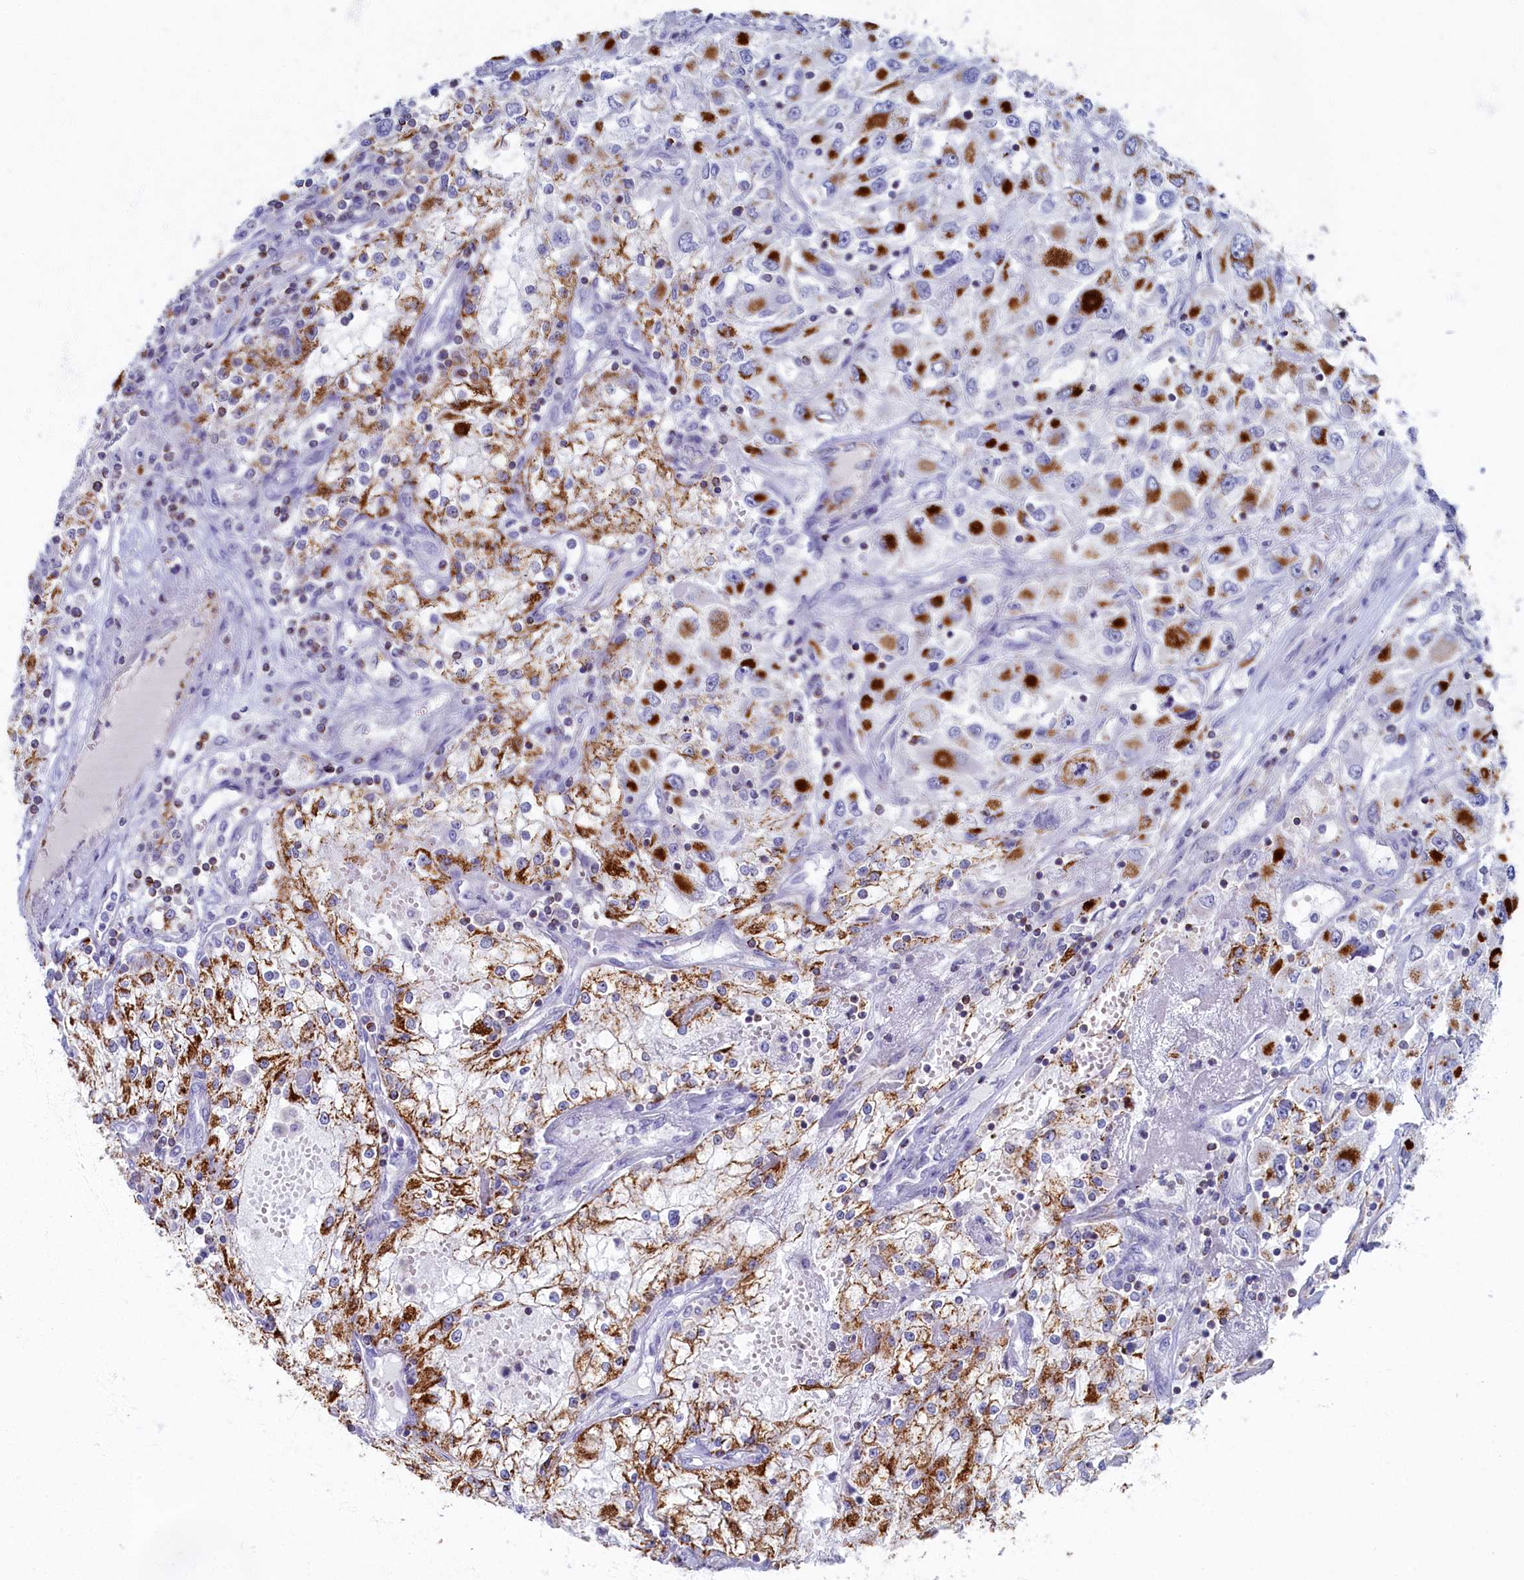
{"staining": {"intensity": "strong", "quantity": ">75%", "location": "cytoplasmic/membranous"}, "tissue": "renal cancer", "cell_type": "Tumor cells", "image_type": "cancer", "snomed": [{"axis": "morphology", "description": "Adenocarcinoma, NOS"}, {"axis": "topography", "description": "Kidney"}], "caption": "Immunohistochemical staining of human renal cancer (adenocarcinoma) exhibits high levels of strong cytoplasmic/membranous protein positivity in approximately >75% of tumor cells.", "gene": "OCIAD2", "patient": {"sex": "female", "age": 52}}